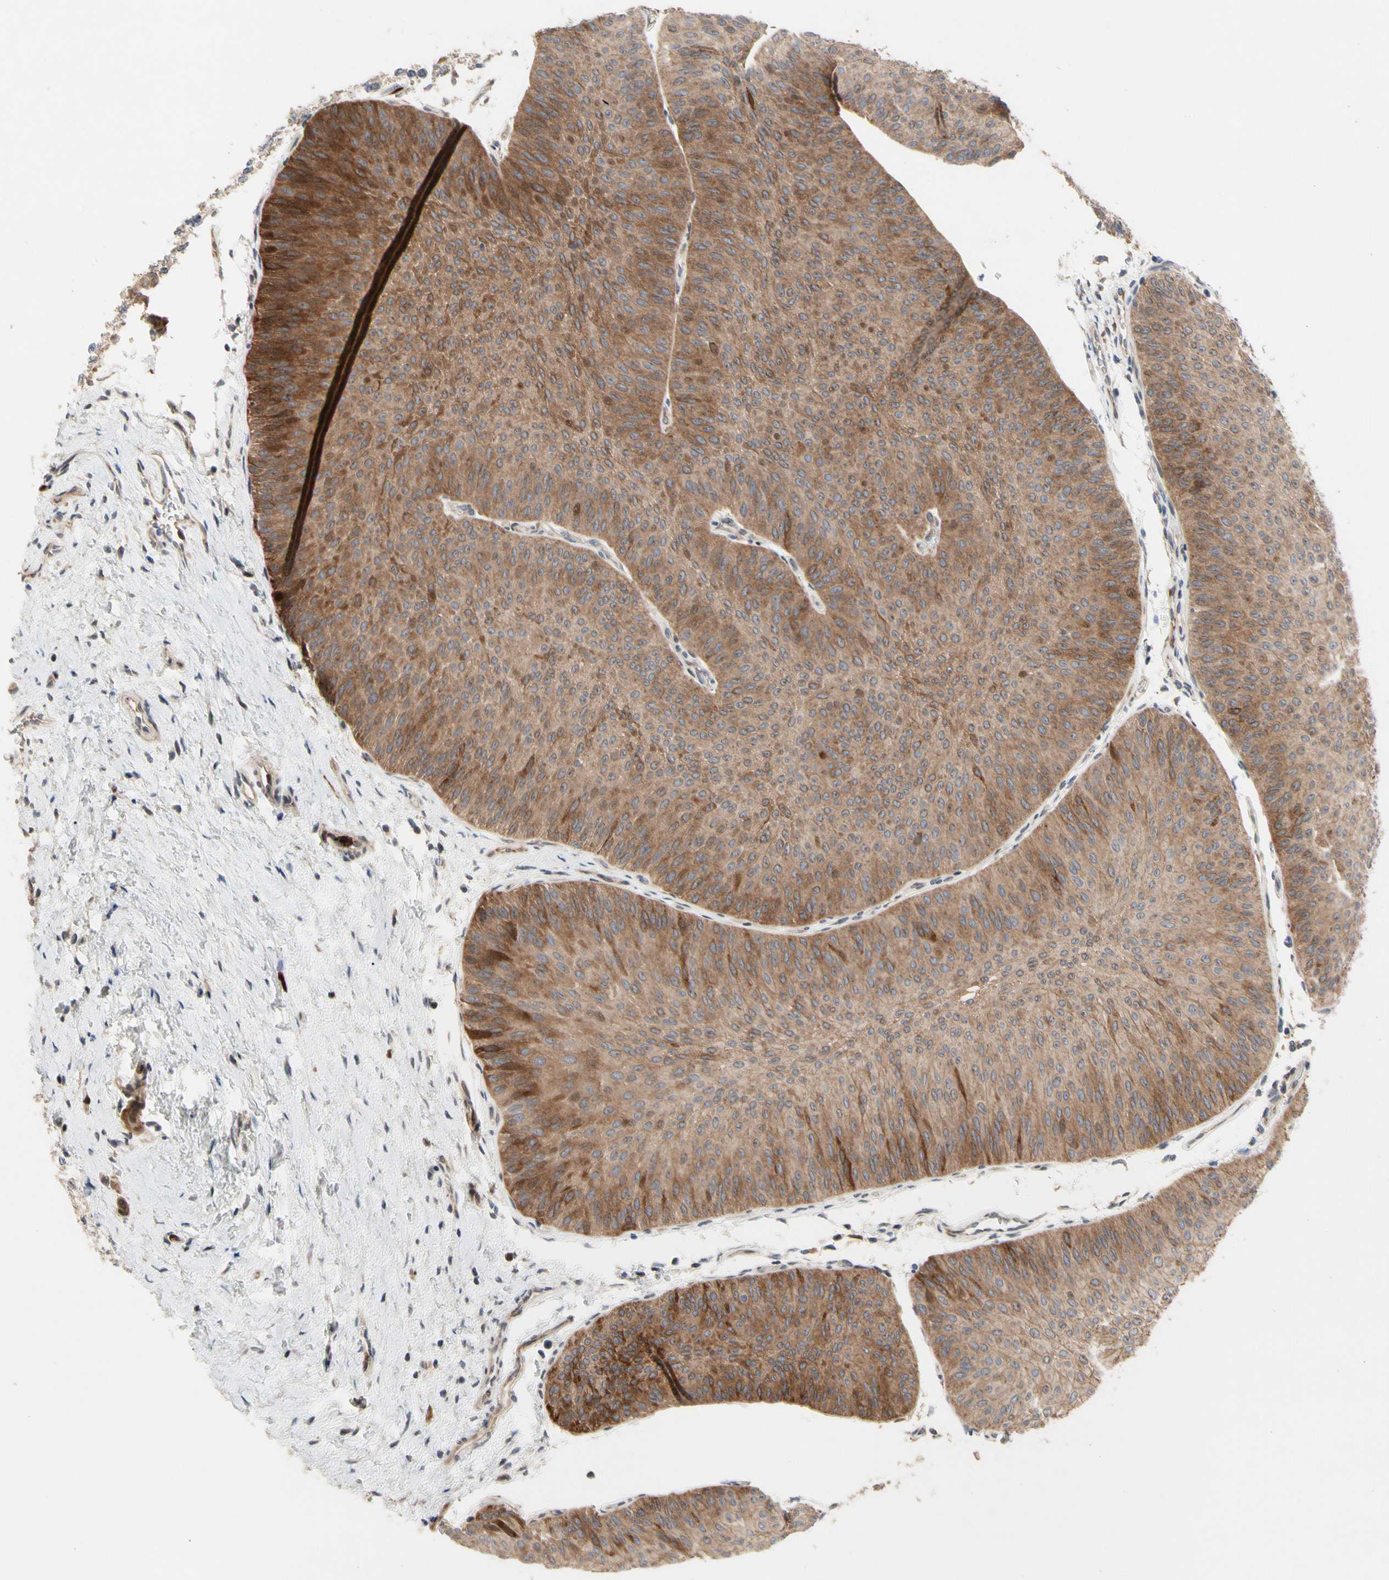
{"staining": {"intensity": "strong", "quantity": ">75%", "location": "cytoplasmic/membranous"}, "tissue": "urothelial cancer", "cell_type": "Tumor cells", "image_type": "cancer", "snomed": [{"axis": "morphology", "description": "Urothelial carcinoma, Low grade"}, {"axis": "topography", "description": "Urinary bladder"}], "caption": "IHC (DAB) staining of human urothelial cancer demonstrates strong cytoplasmic/membranous protein expression in approximately >75% of tumor cells. (Brightfield microscopy of DAB IHC at high magnification).", "gene": "HMGCR", "patient": {"sex": "female", "age": 60}}